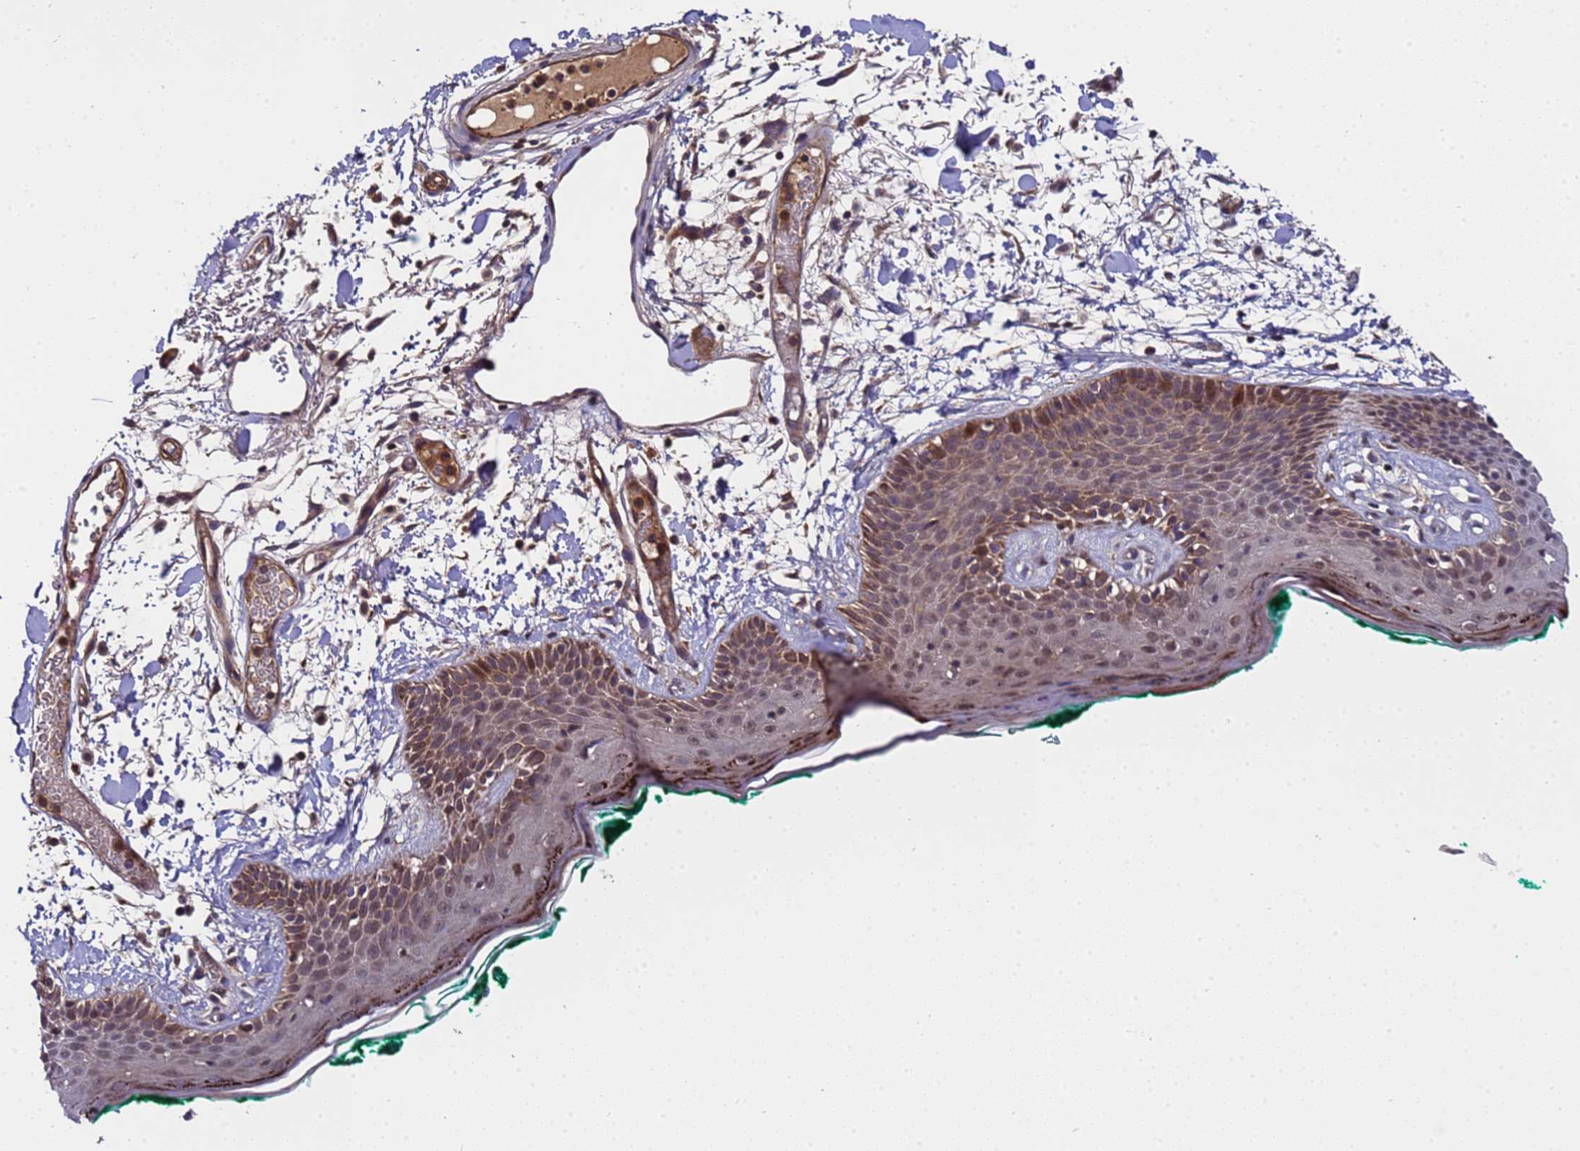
{"staining": {"intensity": "moderate", "quantity": ">75%", "location": "cytoplasmic/membranous"}, "tissue": "skin", "cell_type": "Fibroblasts", "image_type": "normal", "snomed": [{"axis": "morphology", "description": "Normal tissue, NOS"}, {"axis": "topography", "description": "Skin"}], "caption": "IHC staining of benign skin, which displays medium levels of moderate cytoplasmic/membranous expression in about >75% of fibroblasts indicating moderate cytoplasmic/membranous protein positivity. The staining was performed using DAB (brown) for protein detection and nuclei were counterstained in hematoxylin (blue).", "gene": "GSTCD", "patient": {"sex": "male", "age": 79}}